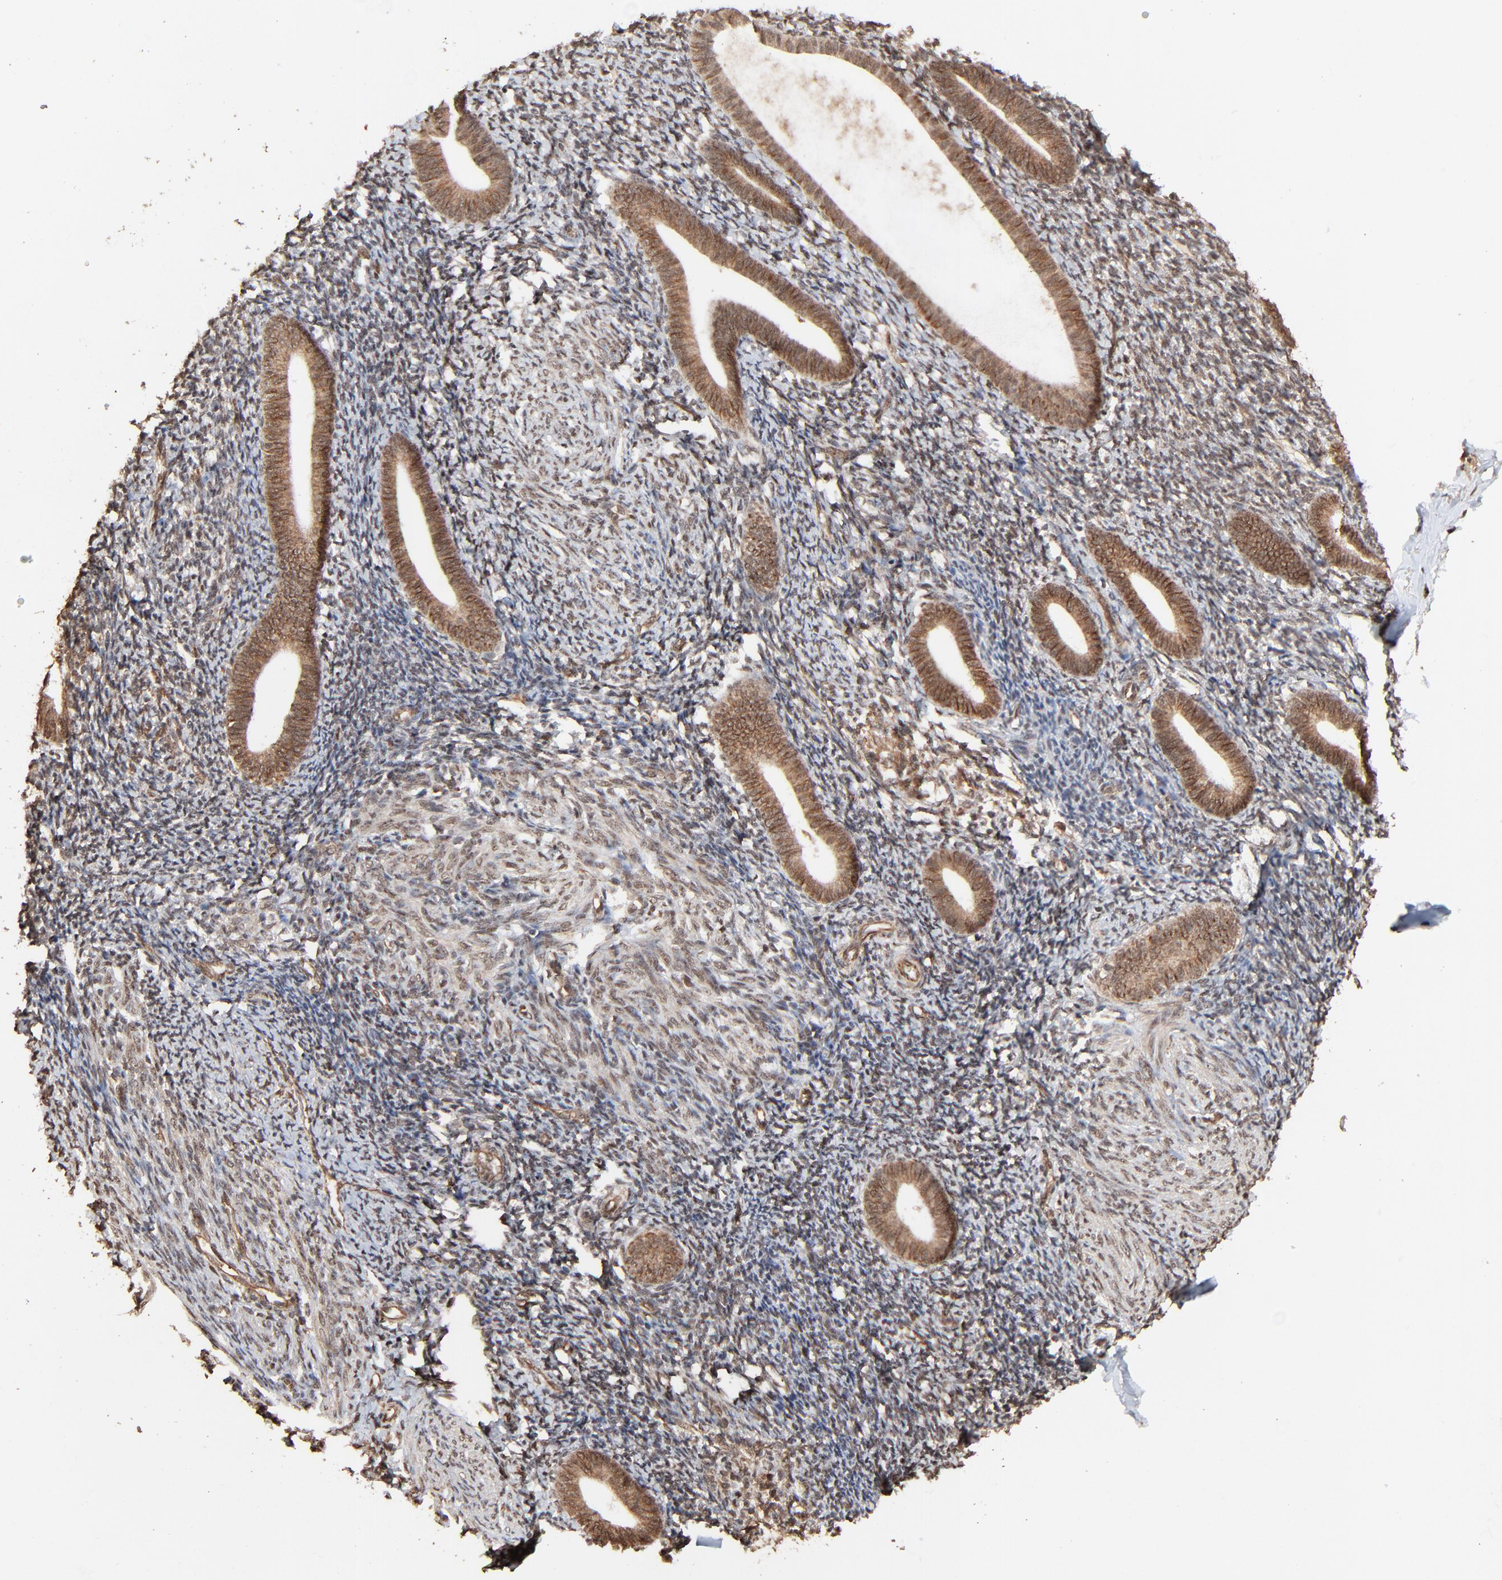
{"staining": {"intensity": "weak", "quantity": ">75%", "location": "nuclear"}, "tissue": "endometrium", "cell_type": "Cells in endometrial stroma", "image_type": "normal", "snomed": [{"axis": "morphology", "description": "Normal tissue, NOS"}, {"axis": "topography", "description": "Endometrium"}], "caption": "Weak nuclear expression is identified in about >75% of cells in endometrial stroma in unremarkable endometrium. Ihc stains the protein of interest in brown and the nuclei are stained blue.", "gene": "FAM227A", "patient": {"sex": "female", "age": 57}}